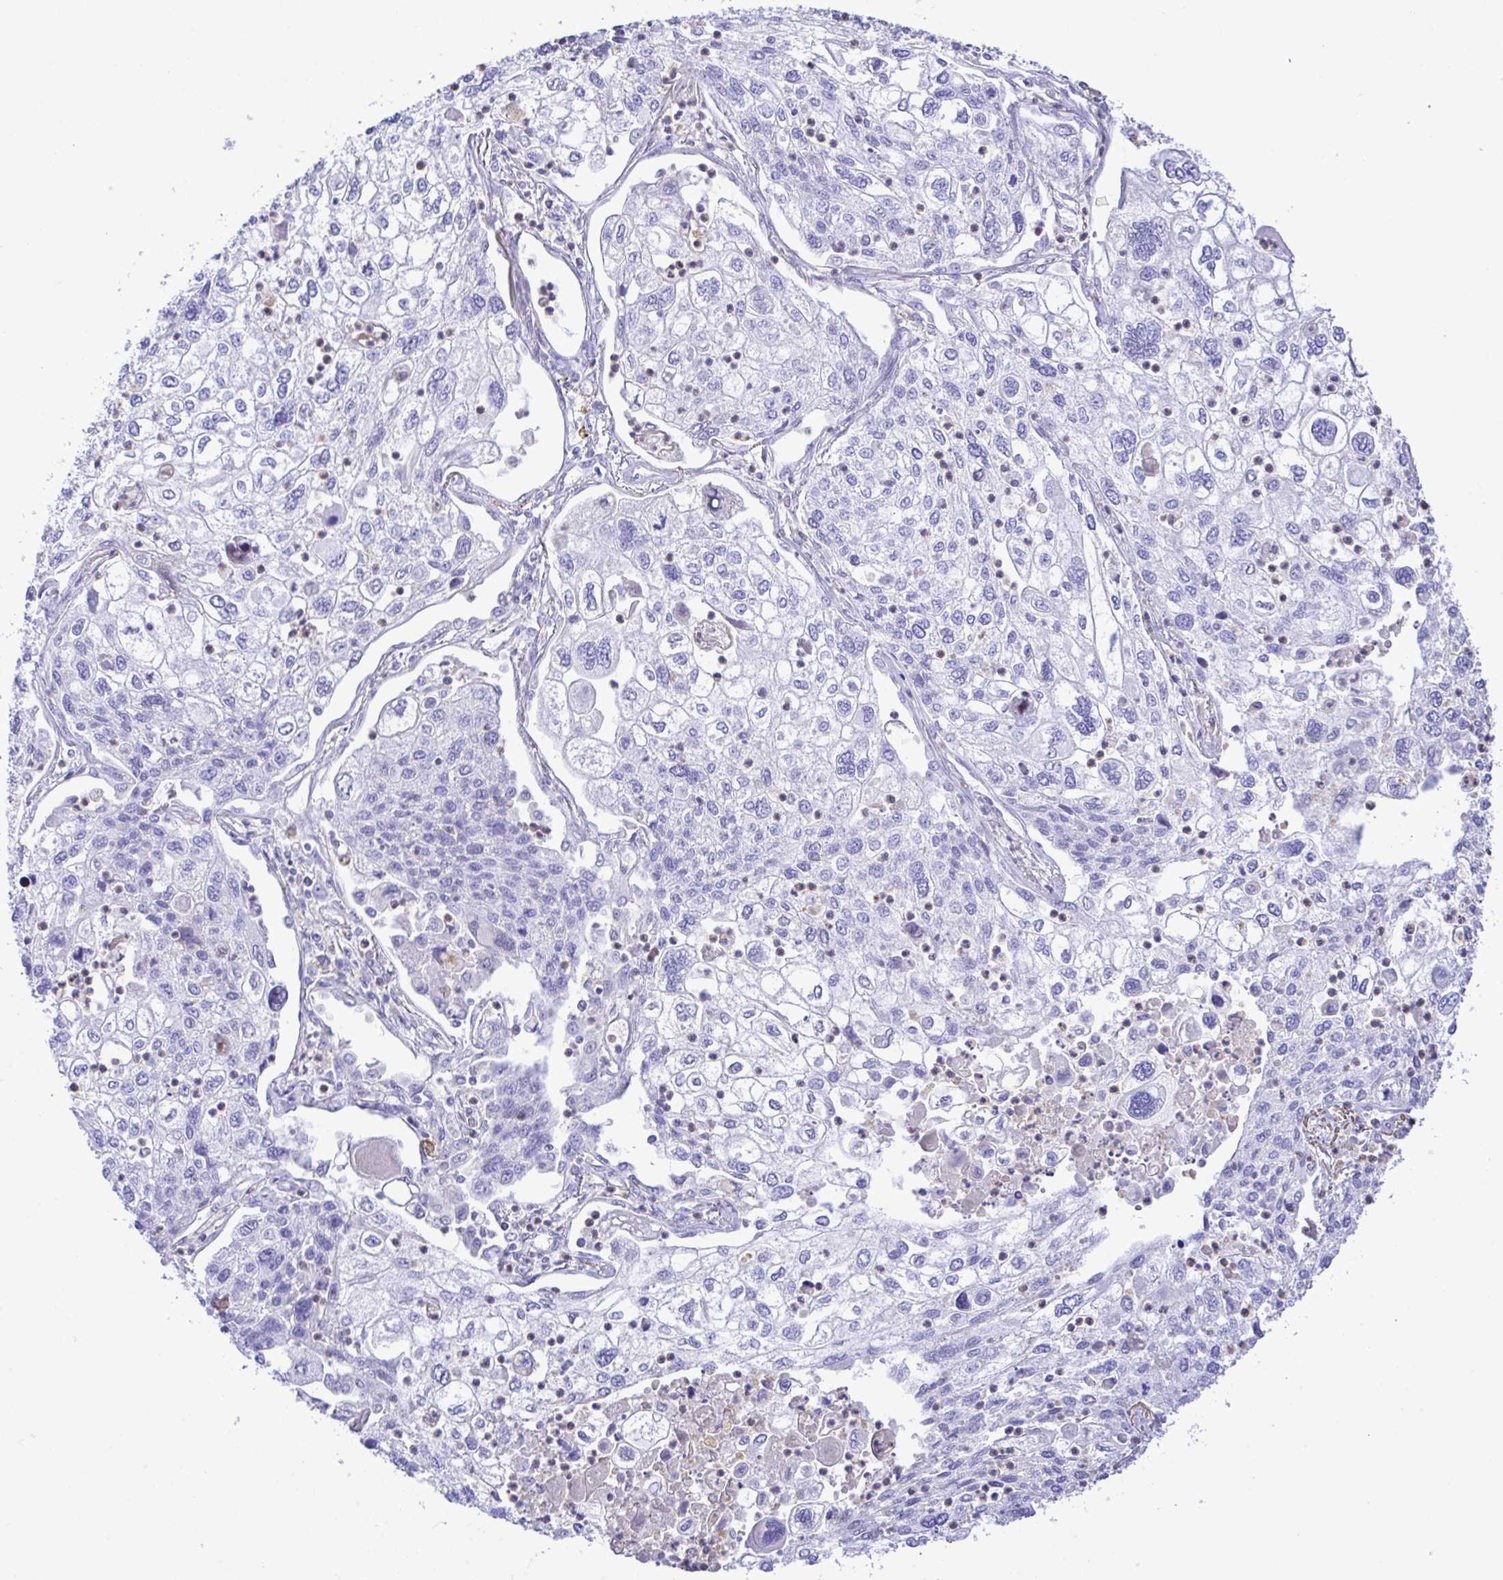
{"staining": {"intensity": "negative", "quantity": "none", "location": "none"}, "tissue": "lung cancer", "cell_type": "Tumor cells", "image_type": "cancer", "snomed": [{"axis": "morphology", "description": "Squamous cell carcinoma, NOS"}, {"axis": "topography", "description": "Lung"}], "caption": "Tumor cells show no significant protein staining in lung cancer (squamous cell carcinoma).", "gene": "ZNF221", "patient": {"sex": "male", "age": 74}}